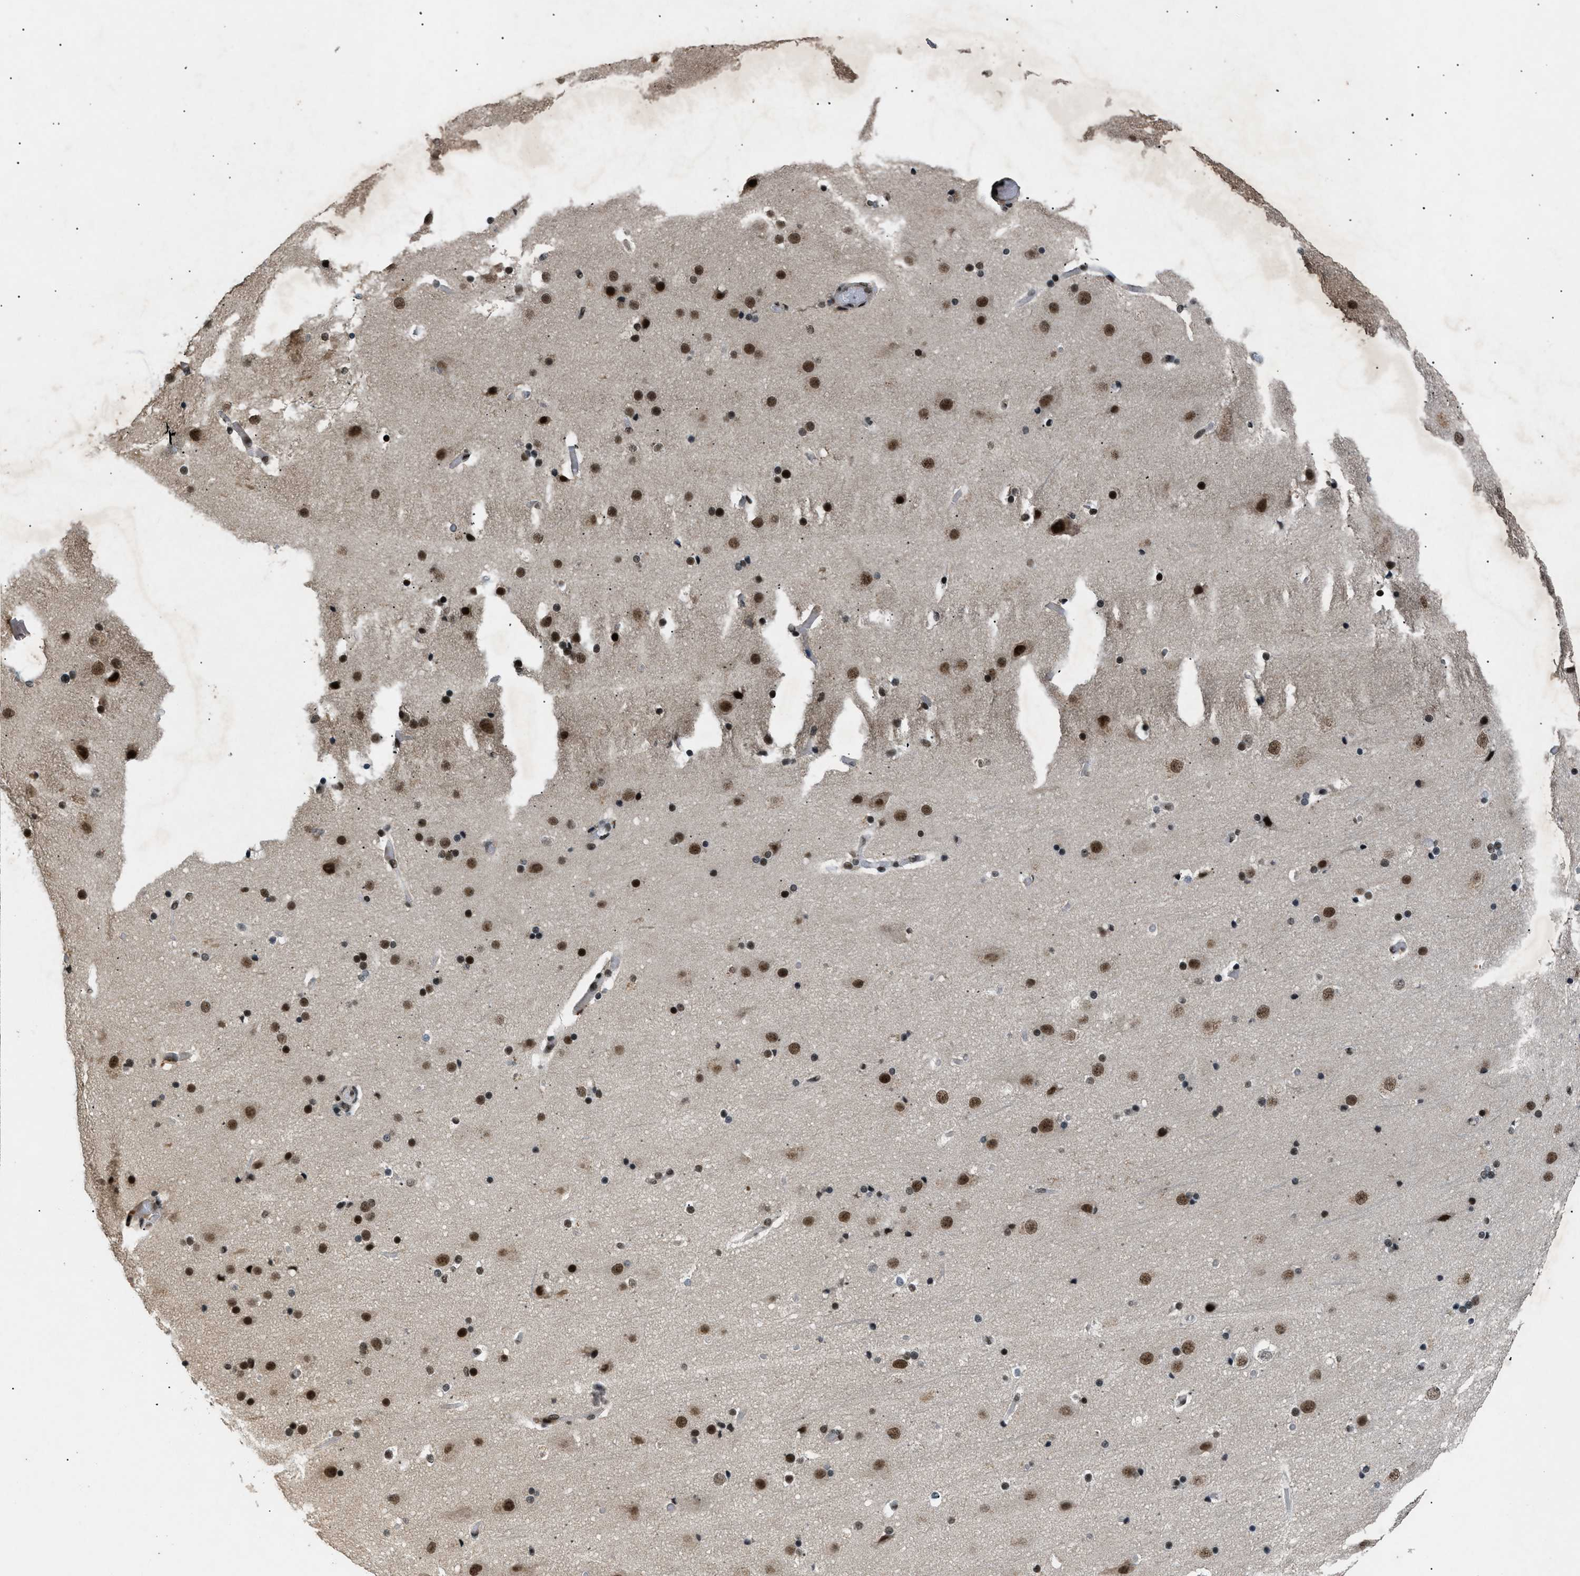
{"staining": {"intensity": "negative", "quantity": "none", "location": "none"}, "tissue": "cerebral cortex", "cell_type": "Endothelial cells", "image_type": "normal", "snomed": [{"axis": "morphology", "description": "Normal tissue, NOS"}, {"axis": "topography", "description": "Cerebral cortex"}], "caption": "Immunohistochemistry (IHC) of normal cerebral cortex shows no expression in endothelial cells. (DAB (3,3'-diaminobenzidine) immunohistochemistry (IHC) visualized using brightfield microscopy, high magnification).", "gene": "RBM5", "patient": {"sex": "male", "age": 57}}